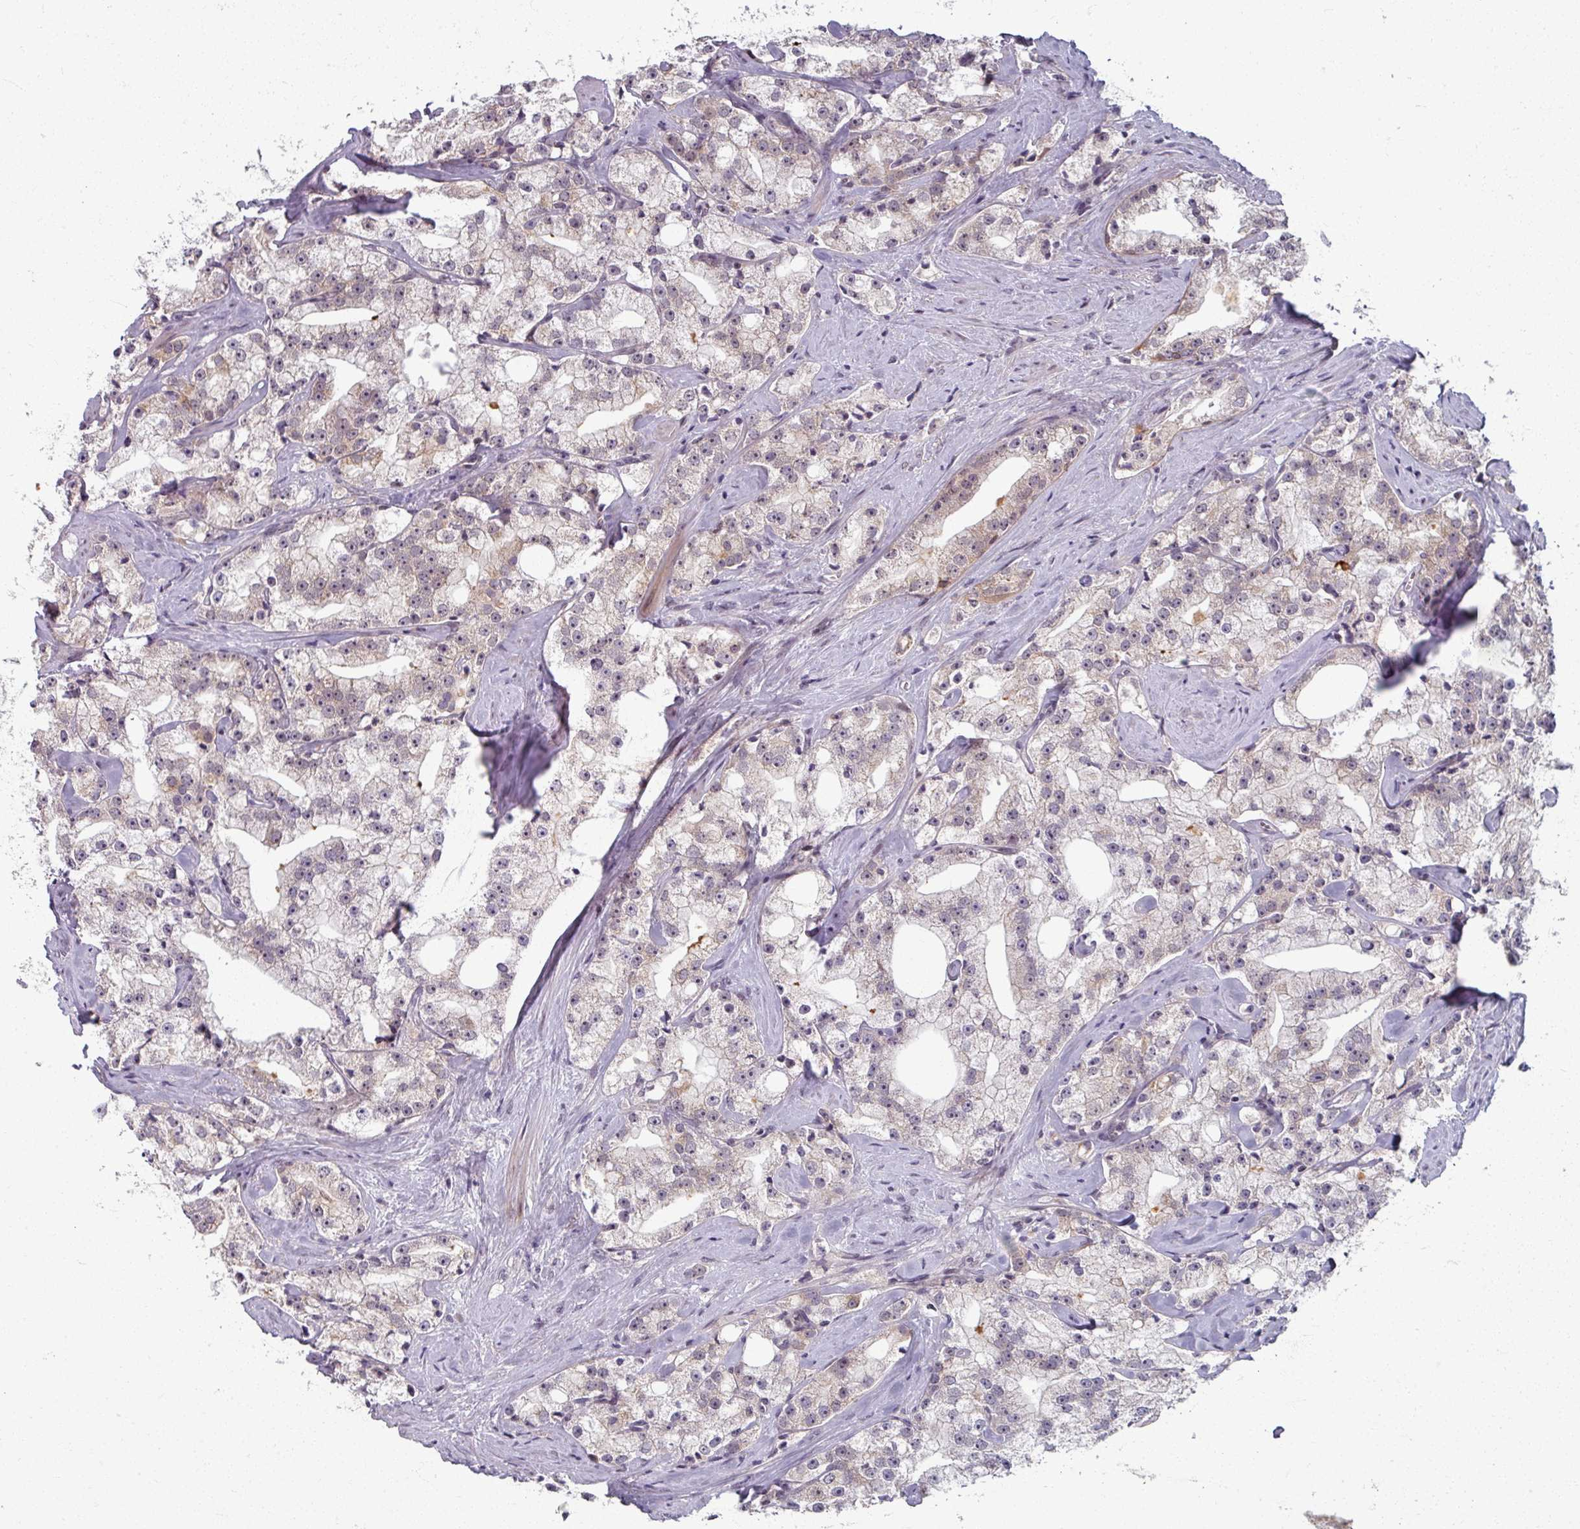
{"staining": {"intensity": "moderate", "quantity": "<25%", "location": "cytoplasmic/membranous"}, "tissue": "prostate cancer", "cell_type": "Tumor cells", "image_type": "cancer", "snomed": [{"axis": "morphology", "description": "Adenocarcinoma, High grade"}, {"axis": "topography", "description": "Prostate"}], "caption": "Tumor cells display moderate cytoplasmic/membranous positivity in approximately <25% of cells in prostate high-grade adenocarcinoma.", "gene": "KLC3", "patient": {"sex": "male", "age": 64}}